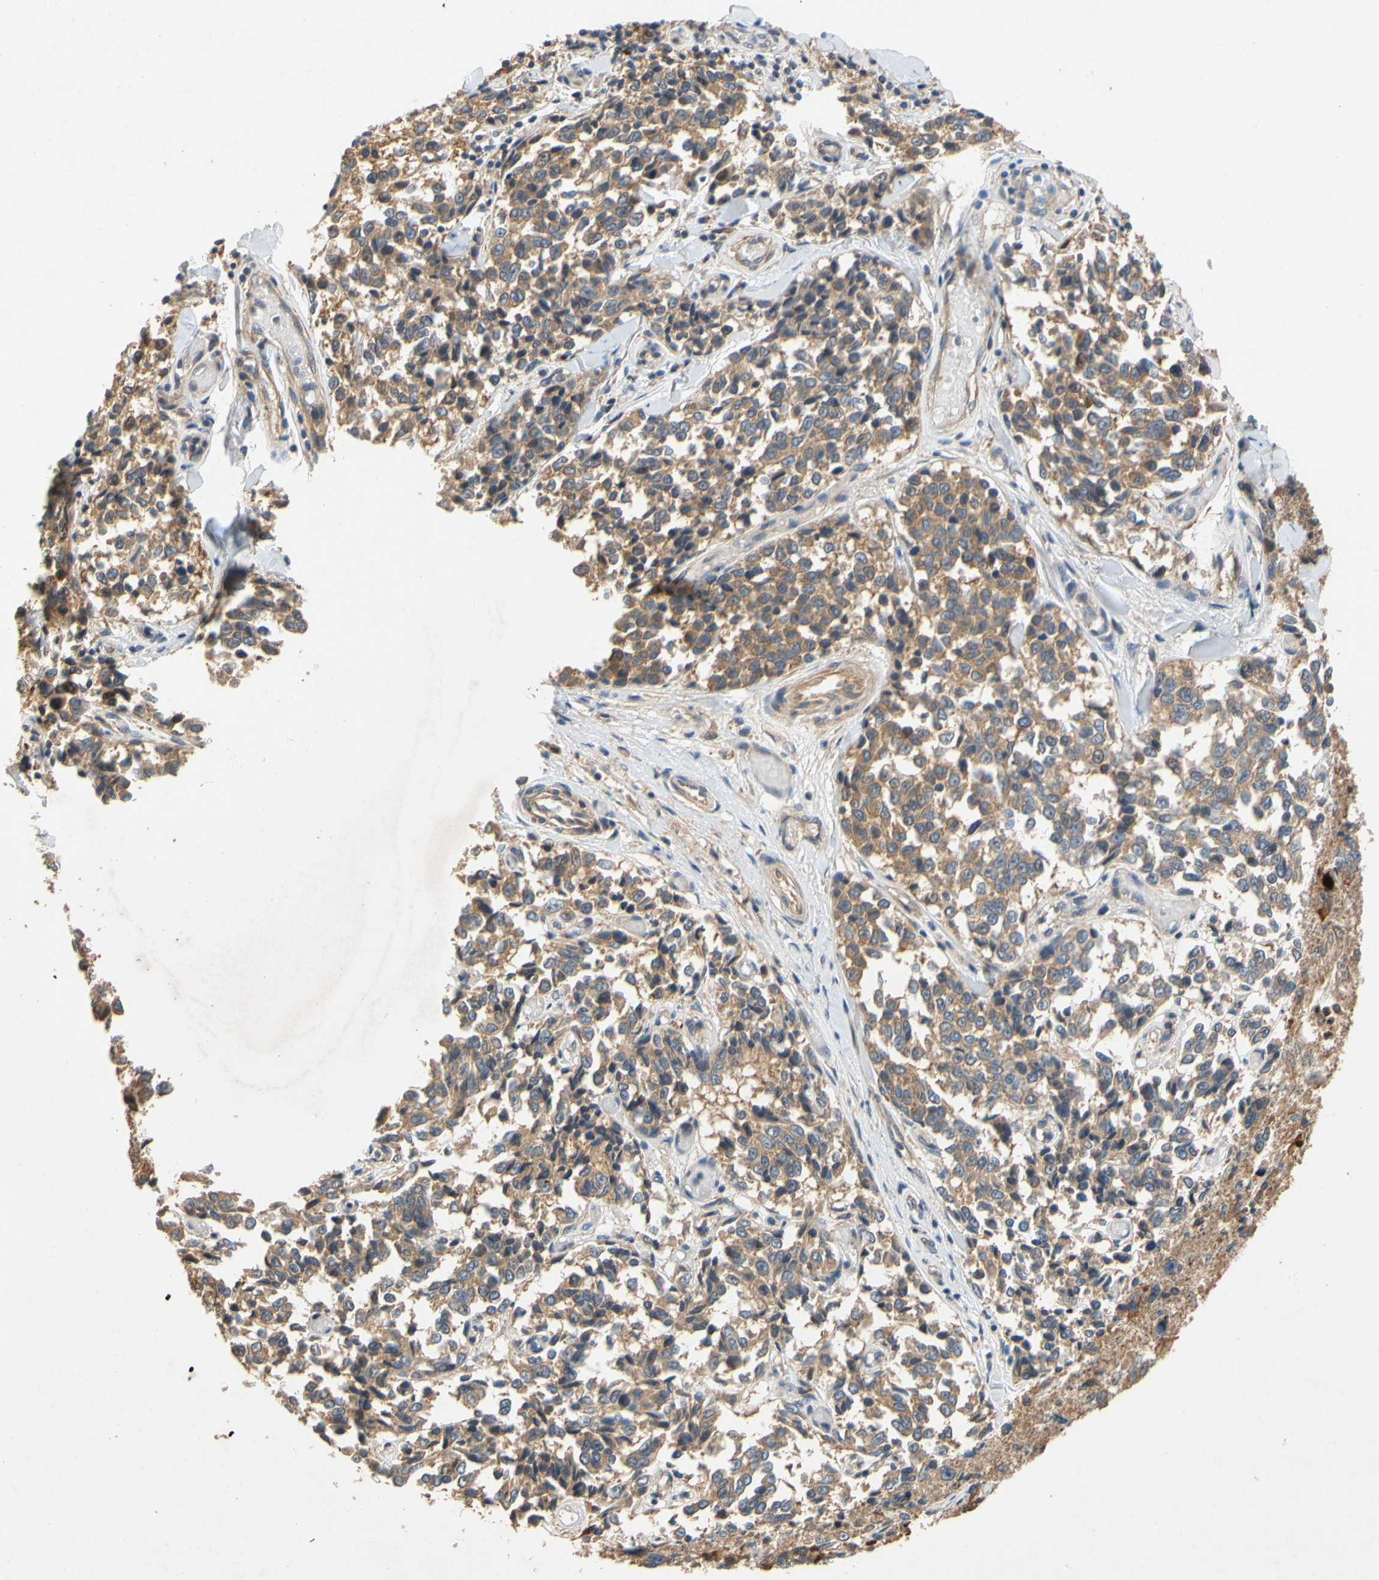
{"staining": {"intensity": "weak", "quantity": ">75%", "location": "cytoplasmic/membranous"}, "tissue": "melanoma", "cell_type": "Tumor cells", "image_type": "cancer", "snomed": [{"axis": "morphology", "description": "Malignant melanoma, NOS"}, {"axis": "topography", "description": "Skin"}], "caption": "A brown stain labels weak cytoplasmic/membranous expression of a protein in human malignant melanoma tumor cells. The staining was performed using DAB to visualize the protein expression in brown, while the nuclei were stained in blue with hematoxylin (Magnification: 20x).", "gene": "USP46", "patient": {"sex": "female", "age": 64}}